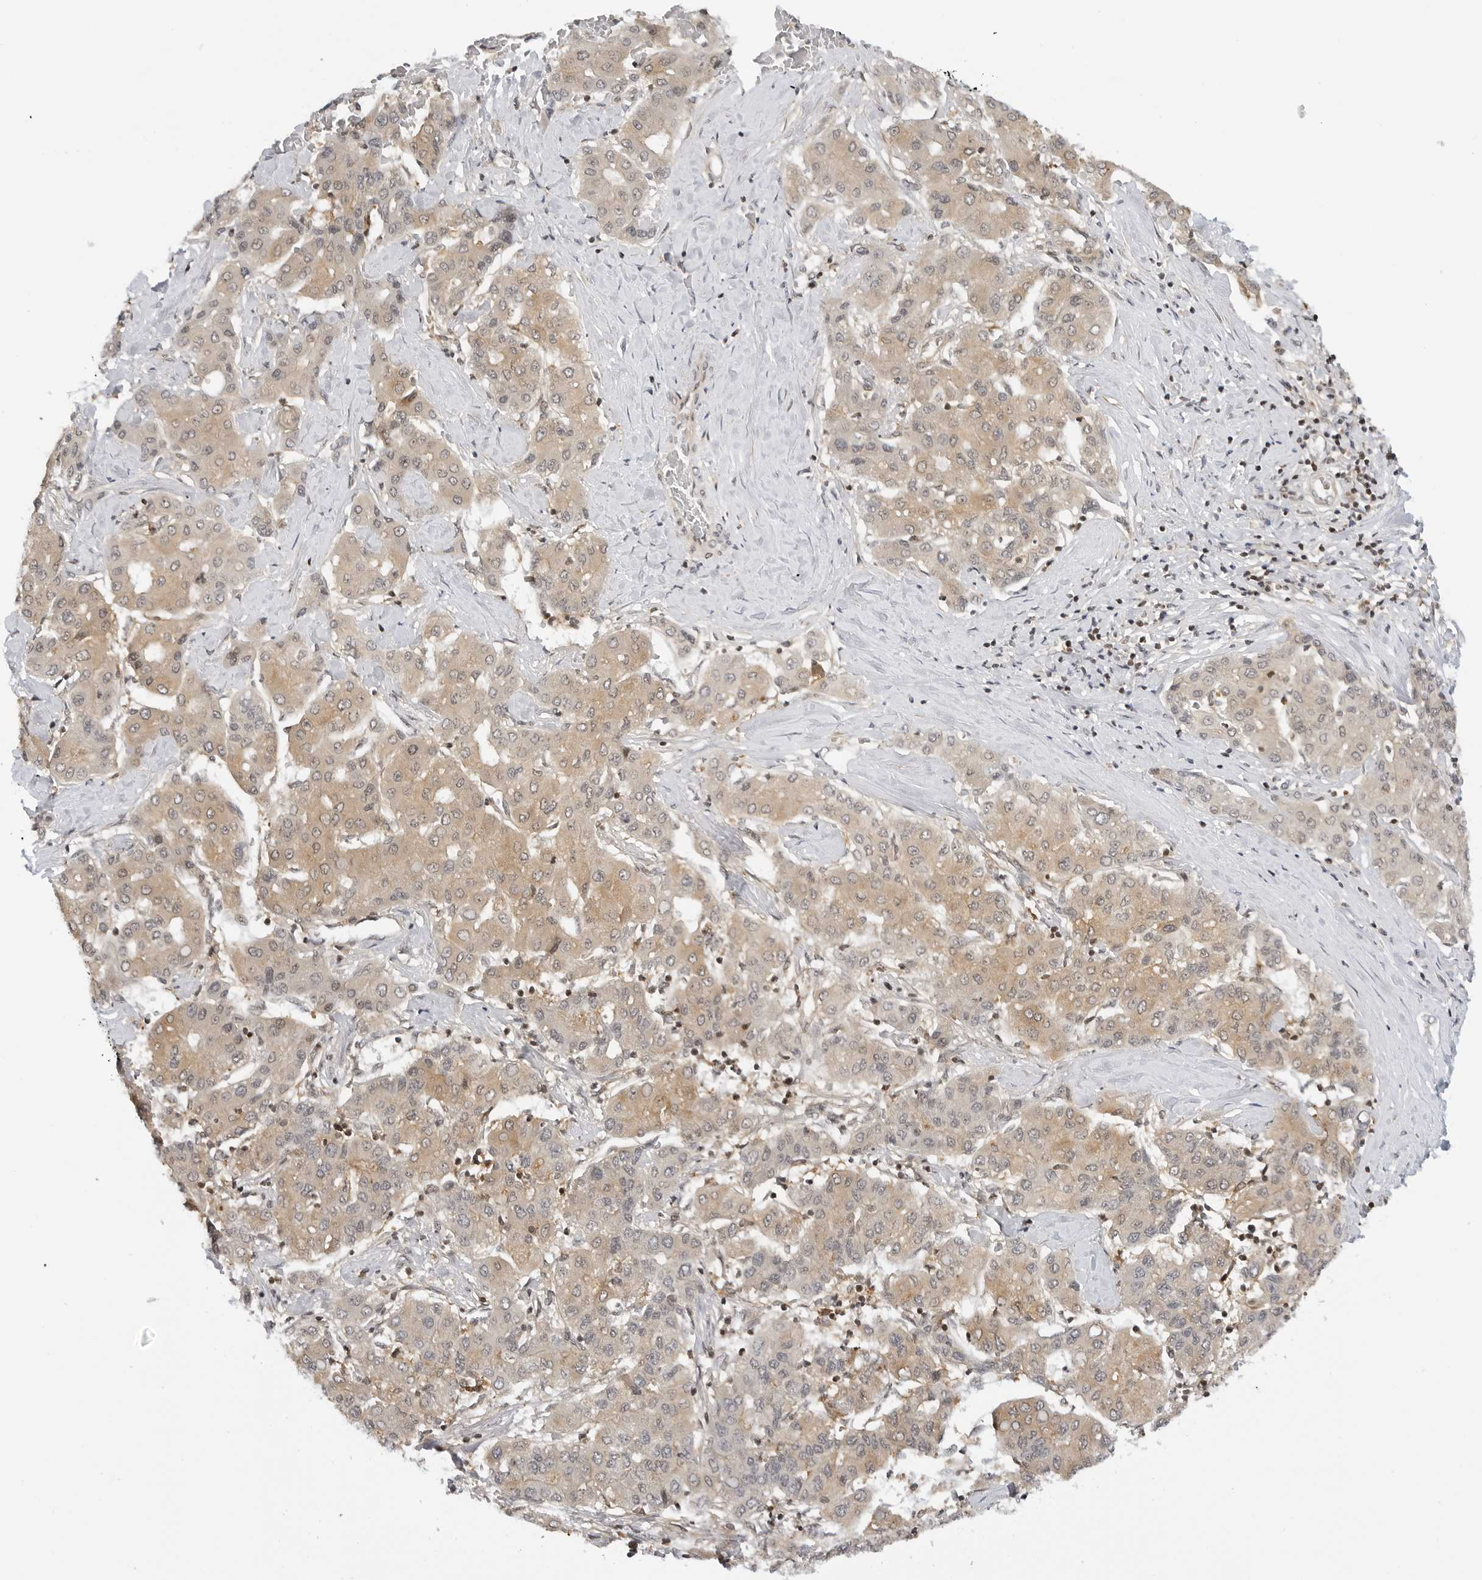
{"staining": {"intensity": "weak", "quantity": ">75%", "location": "cytoplasmic/membranous"}, "tissue": "liver cancer", "cell_type": "Tumor cells", "image_type": "cancer", "snomed": [{"axis": "morphology", "description": "Carcinoma, Hepatocellular, NOS"}, {"axis": "topography", "description": "Liver"}], "caption": "Liver cancer stained with DAB (3,3'-diaminobenzidine) immunohistochemistry demonstrates low levels of weak cytoplasmic/membranous positivity in about >75% of tumor cells. (Brightfield microscopy of DAB IHC at high magnification).", "gene": "MAP2K5", "patient": {"sex": "male", "age": 65}}